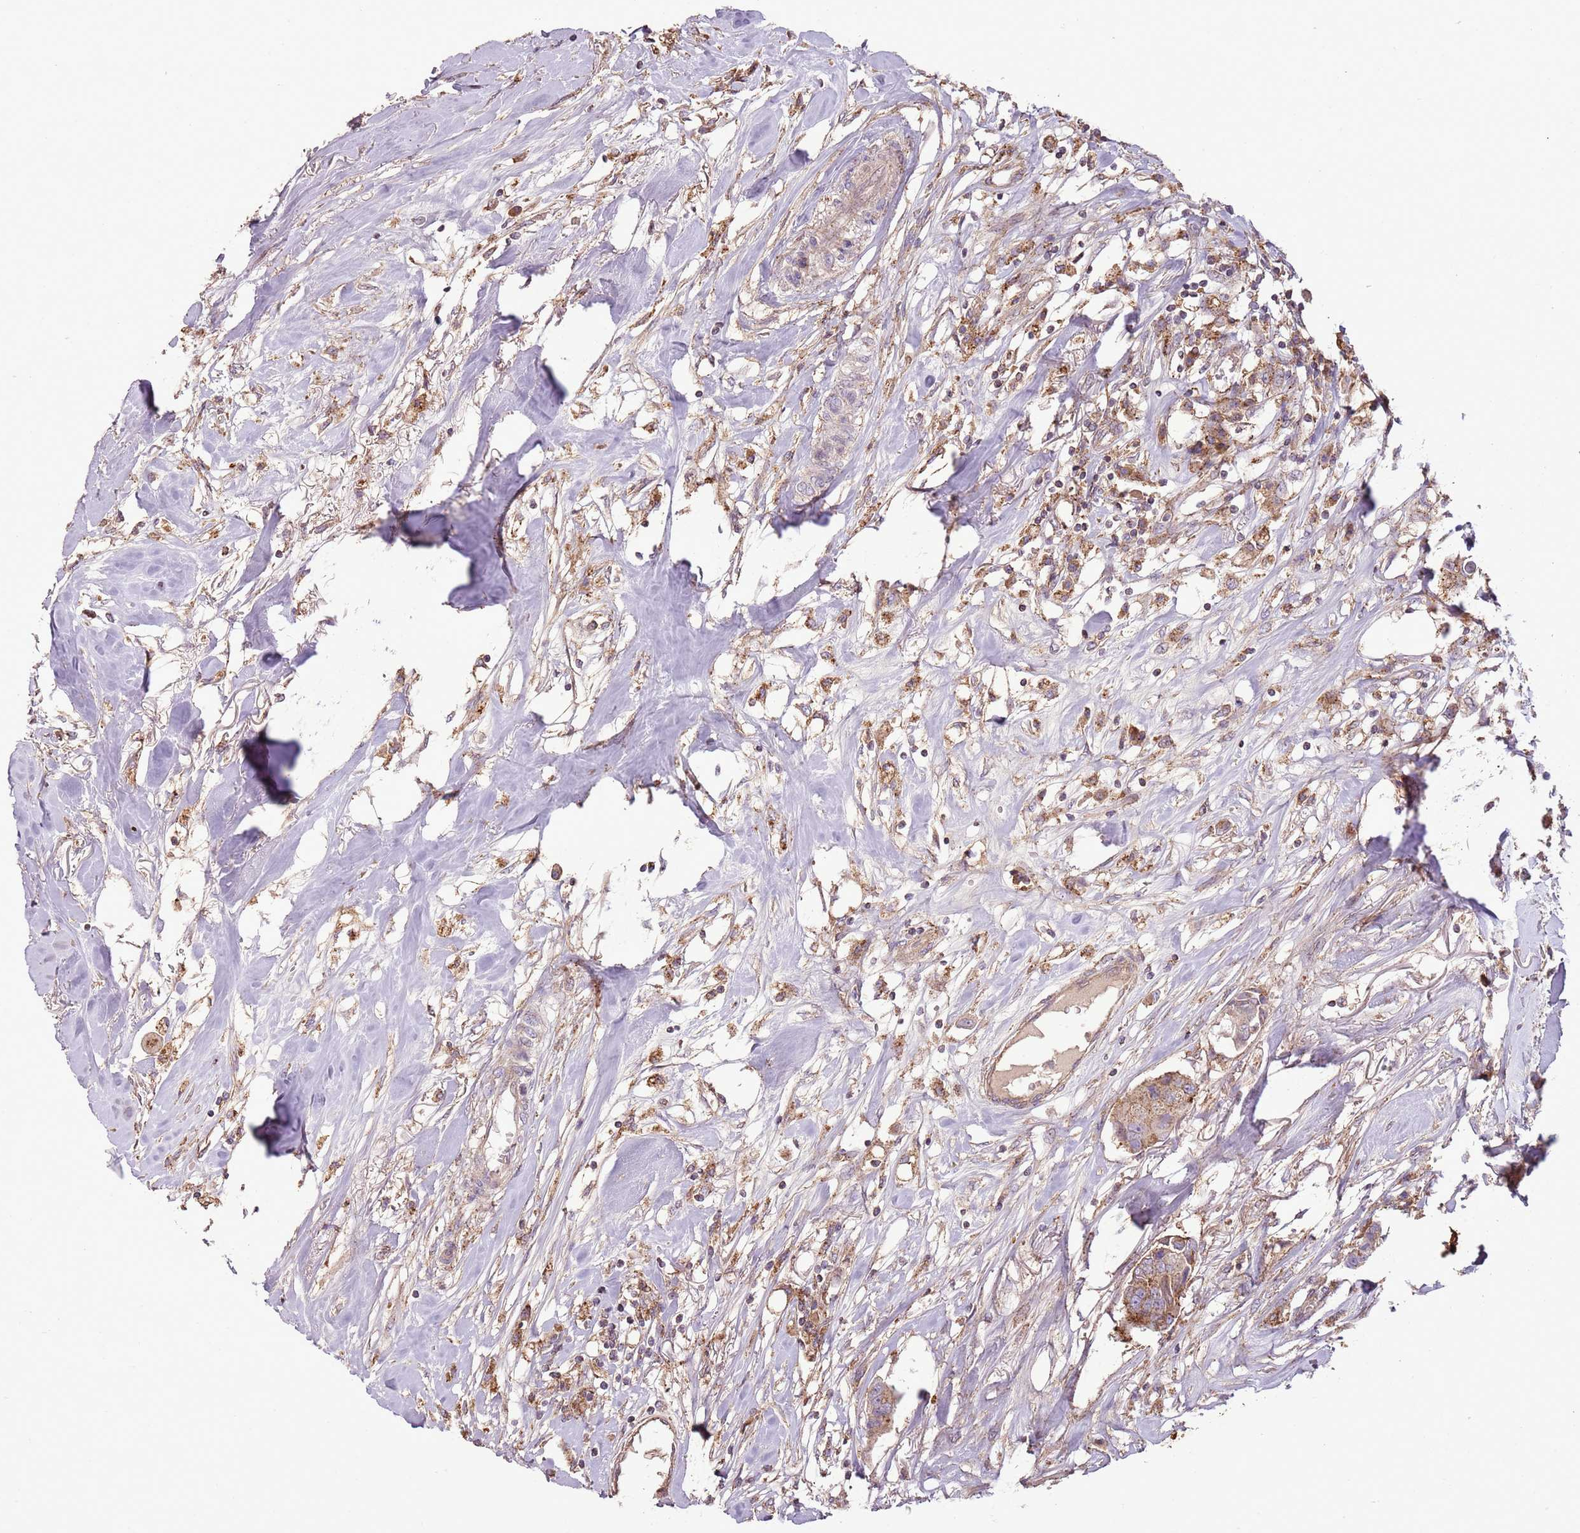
{"staining": {"intensity": "moderate", "quantity": ">75%", "location": "cytoplasmic/membranous"}, "tissue": "breast cancer", "cell_type": "Tumor cells", "image_type": "cancer", "snomed": [{"axis": "morphology", "description": "Duct carcinoma"}, {"axis": "topography", "description": "Breast"}], "caption": "The micrograph reveals immunohistochemical staining of breast cancer. There is moderate cytoplasmic/membranous expression is identified in approximately >75% of tumor cells.", "gene": "ANKRD24", "patient": {"sex": "female", "age": 80}}